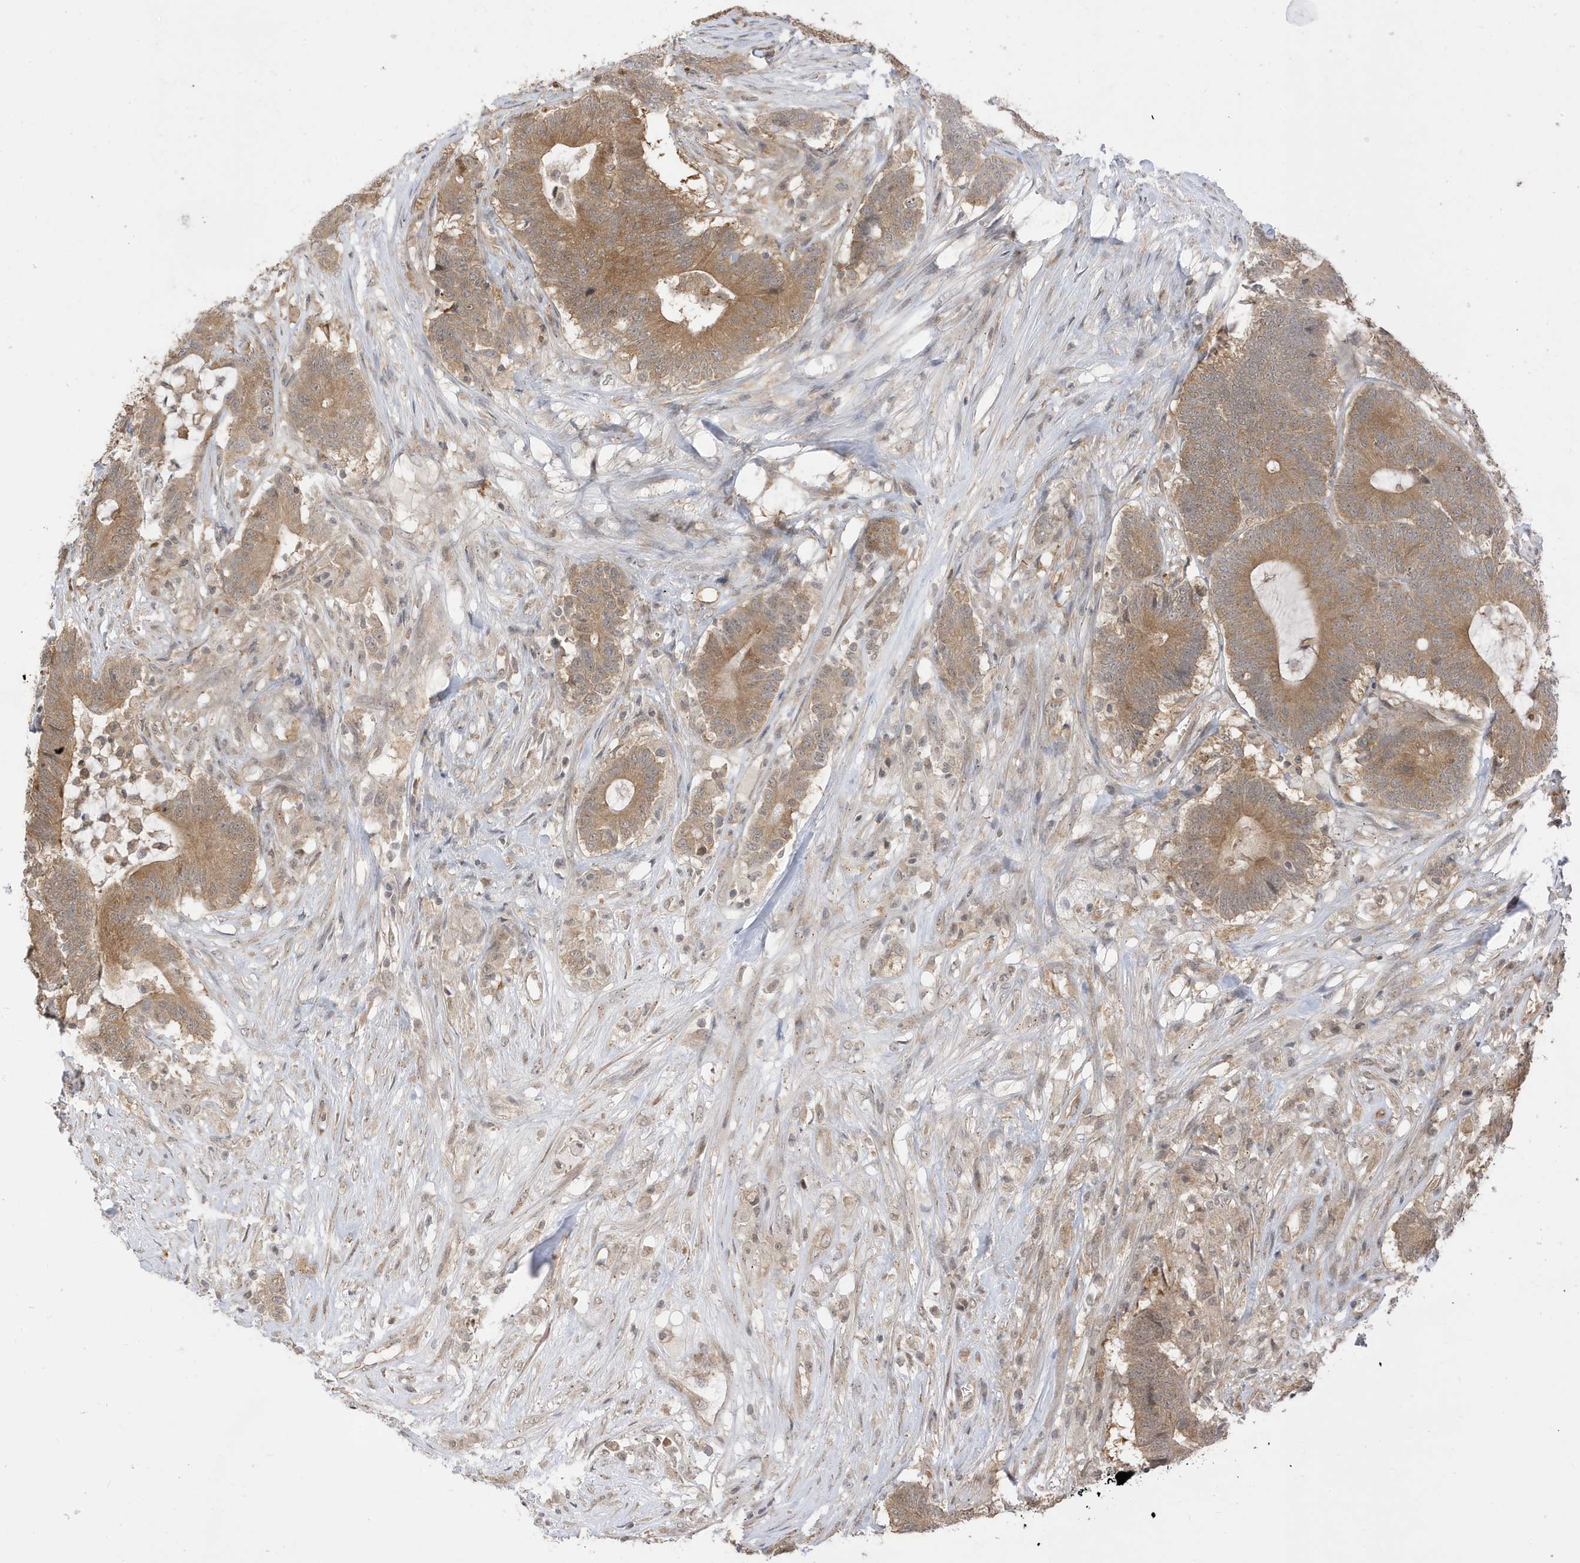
{"staining": {"intensity": "moderate", "quantity": ">75%", "location": "cytoplasmic/membranous"}, "tissue": "colorectal cancer", "cell_type": "Tumor cells", "image_type": "cancer", "snomed": [{"axis": "morphology", "description": "Adenocarcinoma, NOS"}, {"axis": "topography", "description": "Colon"}], "caption": "Protein expression analysis of human colorectal cancer reveals moderate cytoplasmic/membranous positivity in approximately >75% of tumor cells.", "gene": "TAB3", "patient": {"sex": "female", "age": 84}}